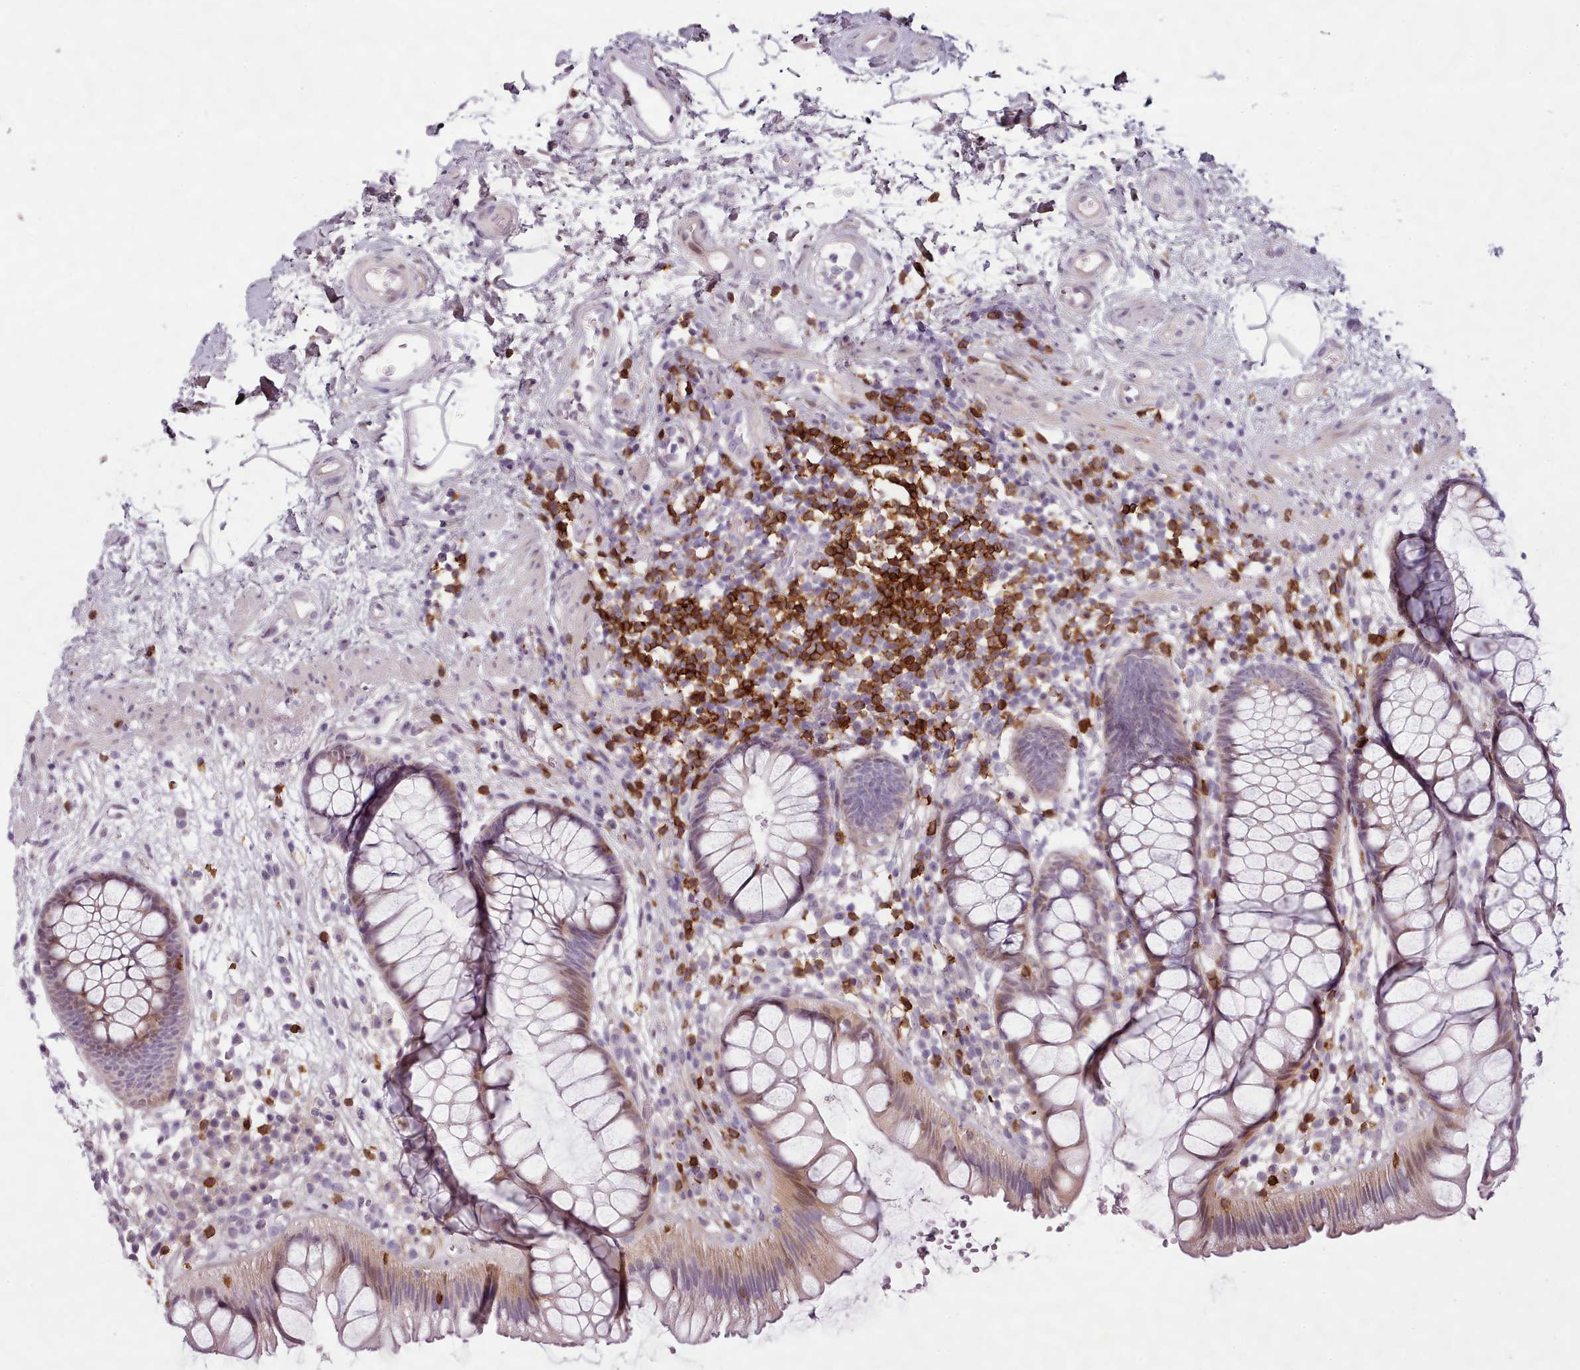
{"staining": {"intensity": "weak", "quantity": "25%-75%", "location": "cytoplasmic/membranous"}, "tissue": "rectum", "cell_type": "Glandular cells", "image_type": "normal", "snomed": [{"axis": "morphology", "description": "Normal tissue, NOS"}, {"axis": "topography", "description": "Rectum"}], "caption": "Human rectum stained with a protein marker demonstrates weak staining in glandular cells.", "gene": "ZNF583", "patient": {"sex": "male", "age": 51}}